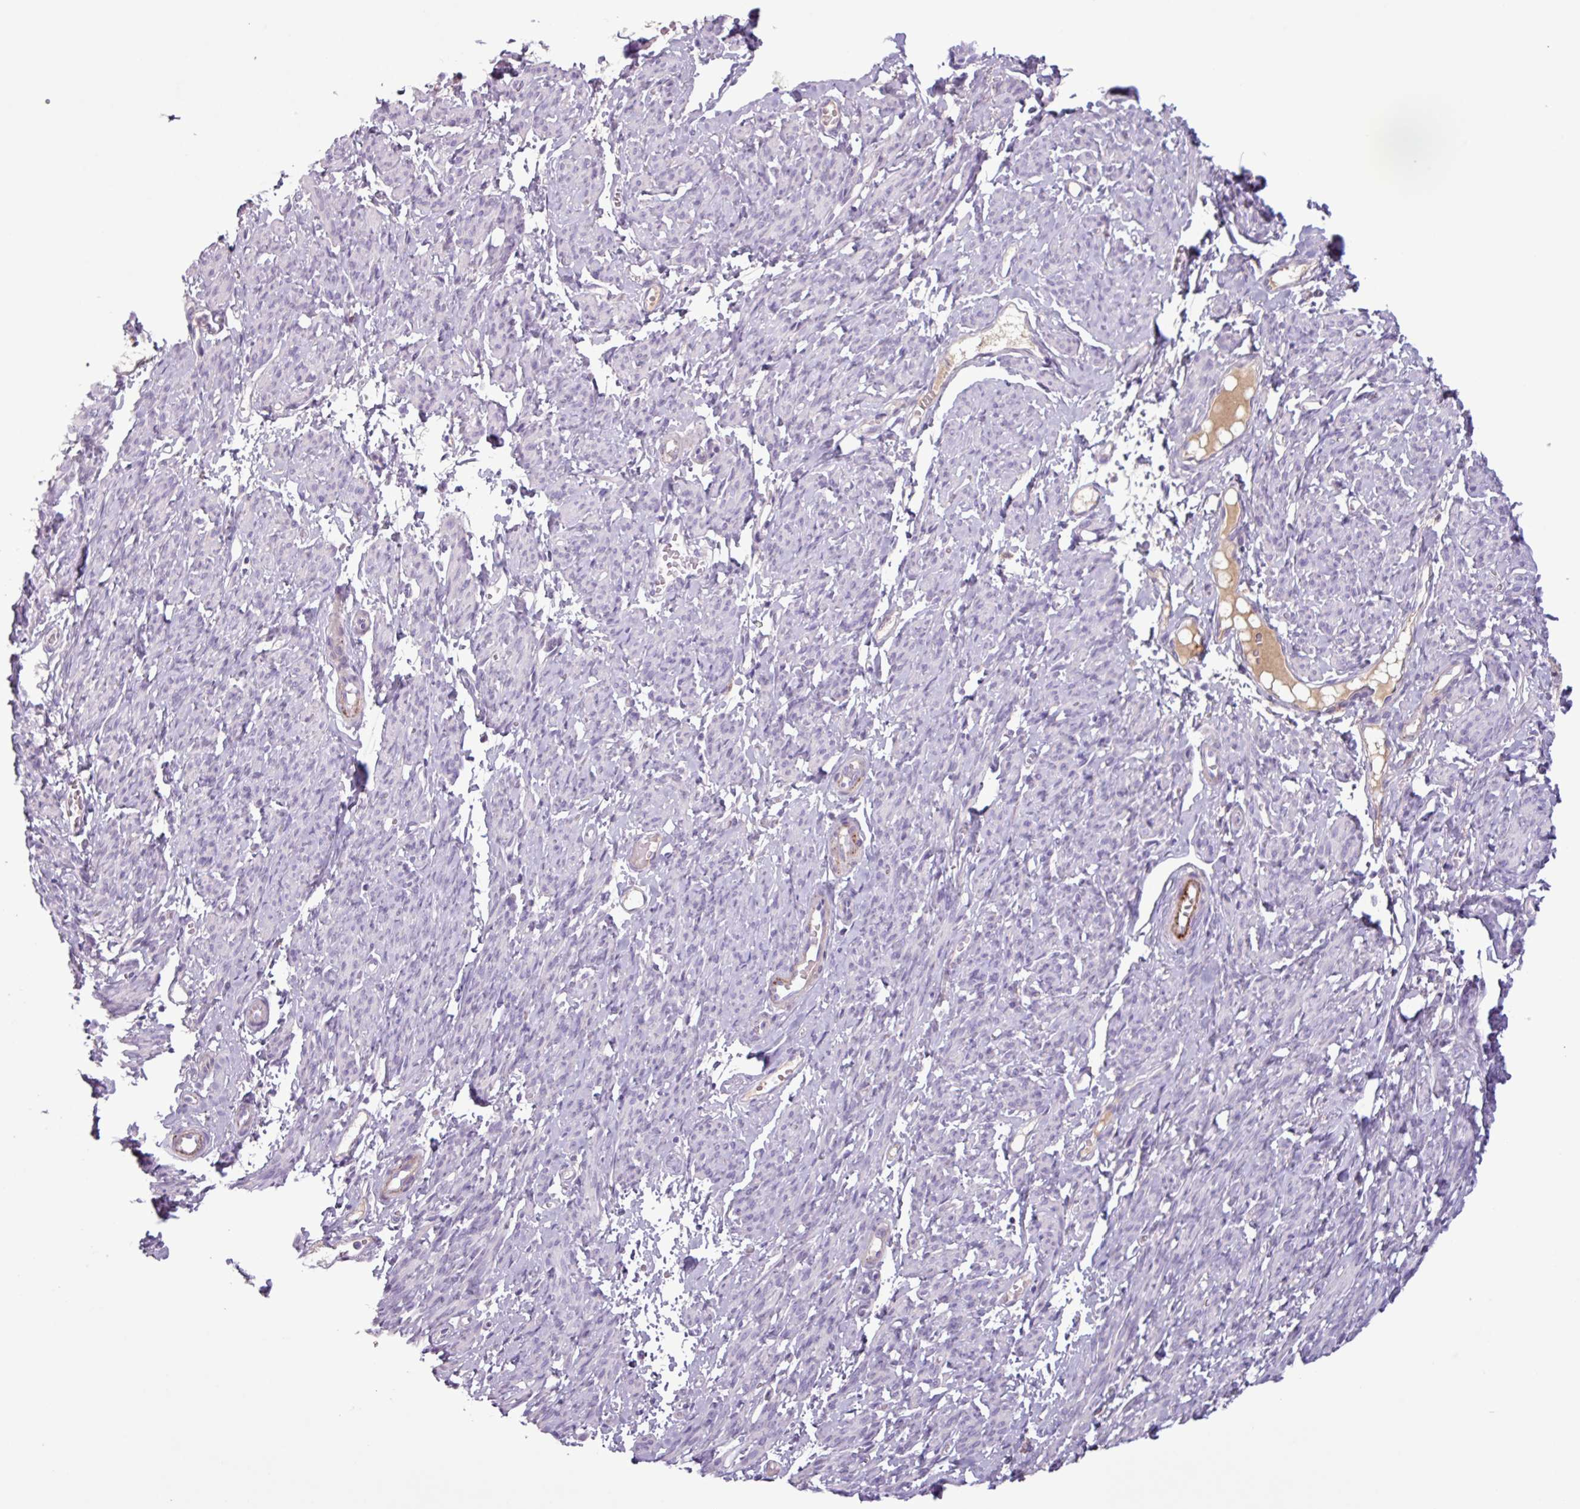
{"staining": {"intensity": "negative", "quantity": "none", "location": "none"}, "tissue": "smooth muscle", "cell_type": "Smooth muscle cells", "image_type": "normal", "snomed": [{"axis": "morphology", "description": "Normal tissue, NOS"}, {"axis": "topography", "description": "Smooth muscle"}], "caption": "Human smooth muscle stained for a protein using immunohistochemistry (IHC) reveals no expression in smooth muscle cells.", "gene": "C4A", "patient": {"sex": "female", "age": 65}}